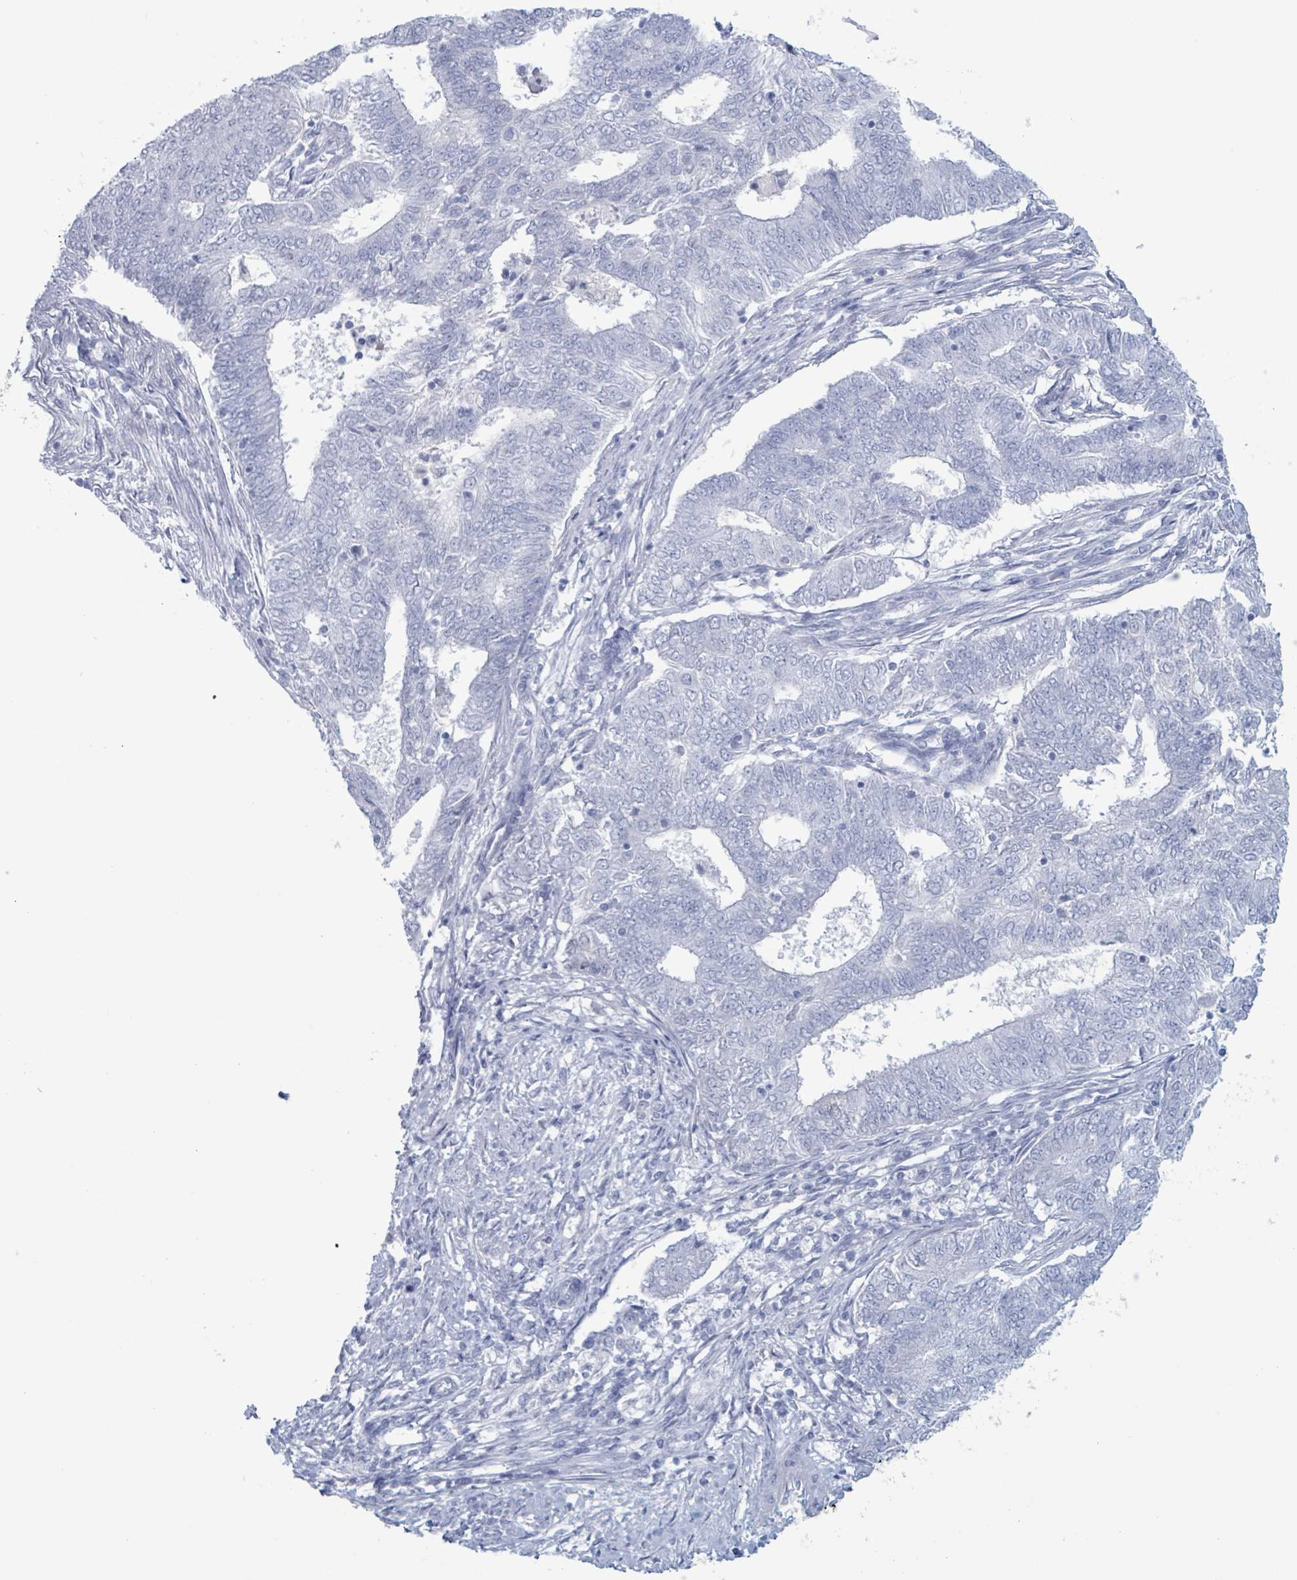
{"staining": {"intensity": "negative", "quantity": "none", "location": "none"}, "tissue": "endometrial cancer", "cell_type": "Tumor cells", "image_type": "cancer", "snomed": [{"axis": "morphology", "description": "Adenocarcinoma, NOS"}, {"axis": "topography", "description": "Endometrium"}], "caption": "Tumor cells show no significant expression in adenocarcinoma (endometrial). (DAB immunohistochemistry (IHC) visualized using brightfield microscopy, high magnification).", "gene": "KLK4", "patient": {"sex": "female", "age": 62}}